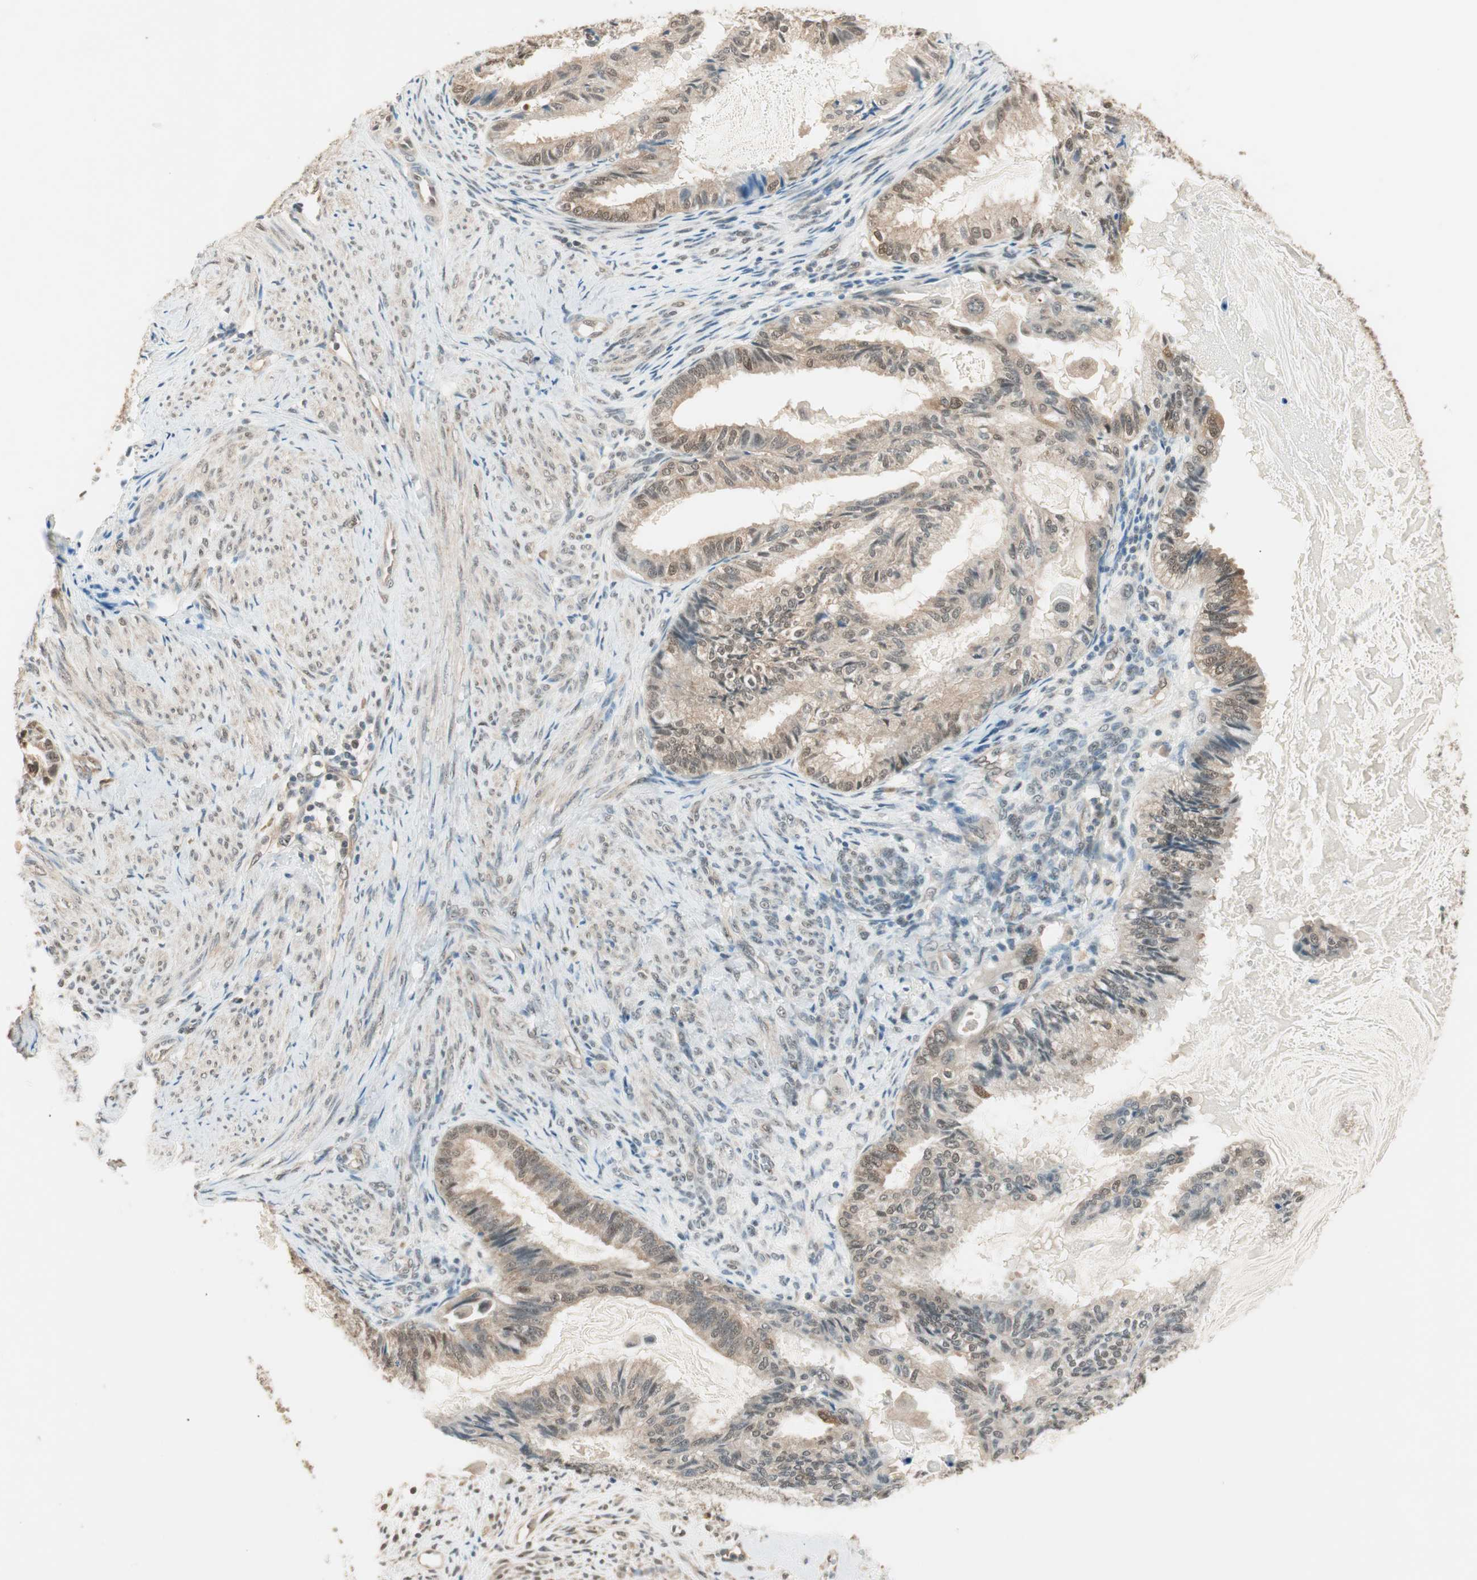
{"staining": {"intensity": "weak", "quantity": "25%-75%", "location": "cytoplasmic/membranous"}, "tissue": "cervical cancer", "cell_type": "Tumor cells", "image_type": "cancer", "snomed": [{"axis": "morphology", "description": "Normal tissue, NOS"}, {"axis": "morphology", "description": "Adenocarcinoma, NOS"}, {"axis": "topography", "description": "Cervix"}, {"axis": "topography", "description": "Endometrium"}], "caption": "Immunohistochemical staining of cervical cancer displays weak cytoplasmic/membranous protein staining in approximately 25%-75% of tumor cells.", "gene": "USP5", "patient": {"sex": "female", "age": 86}}